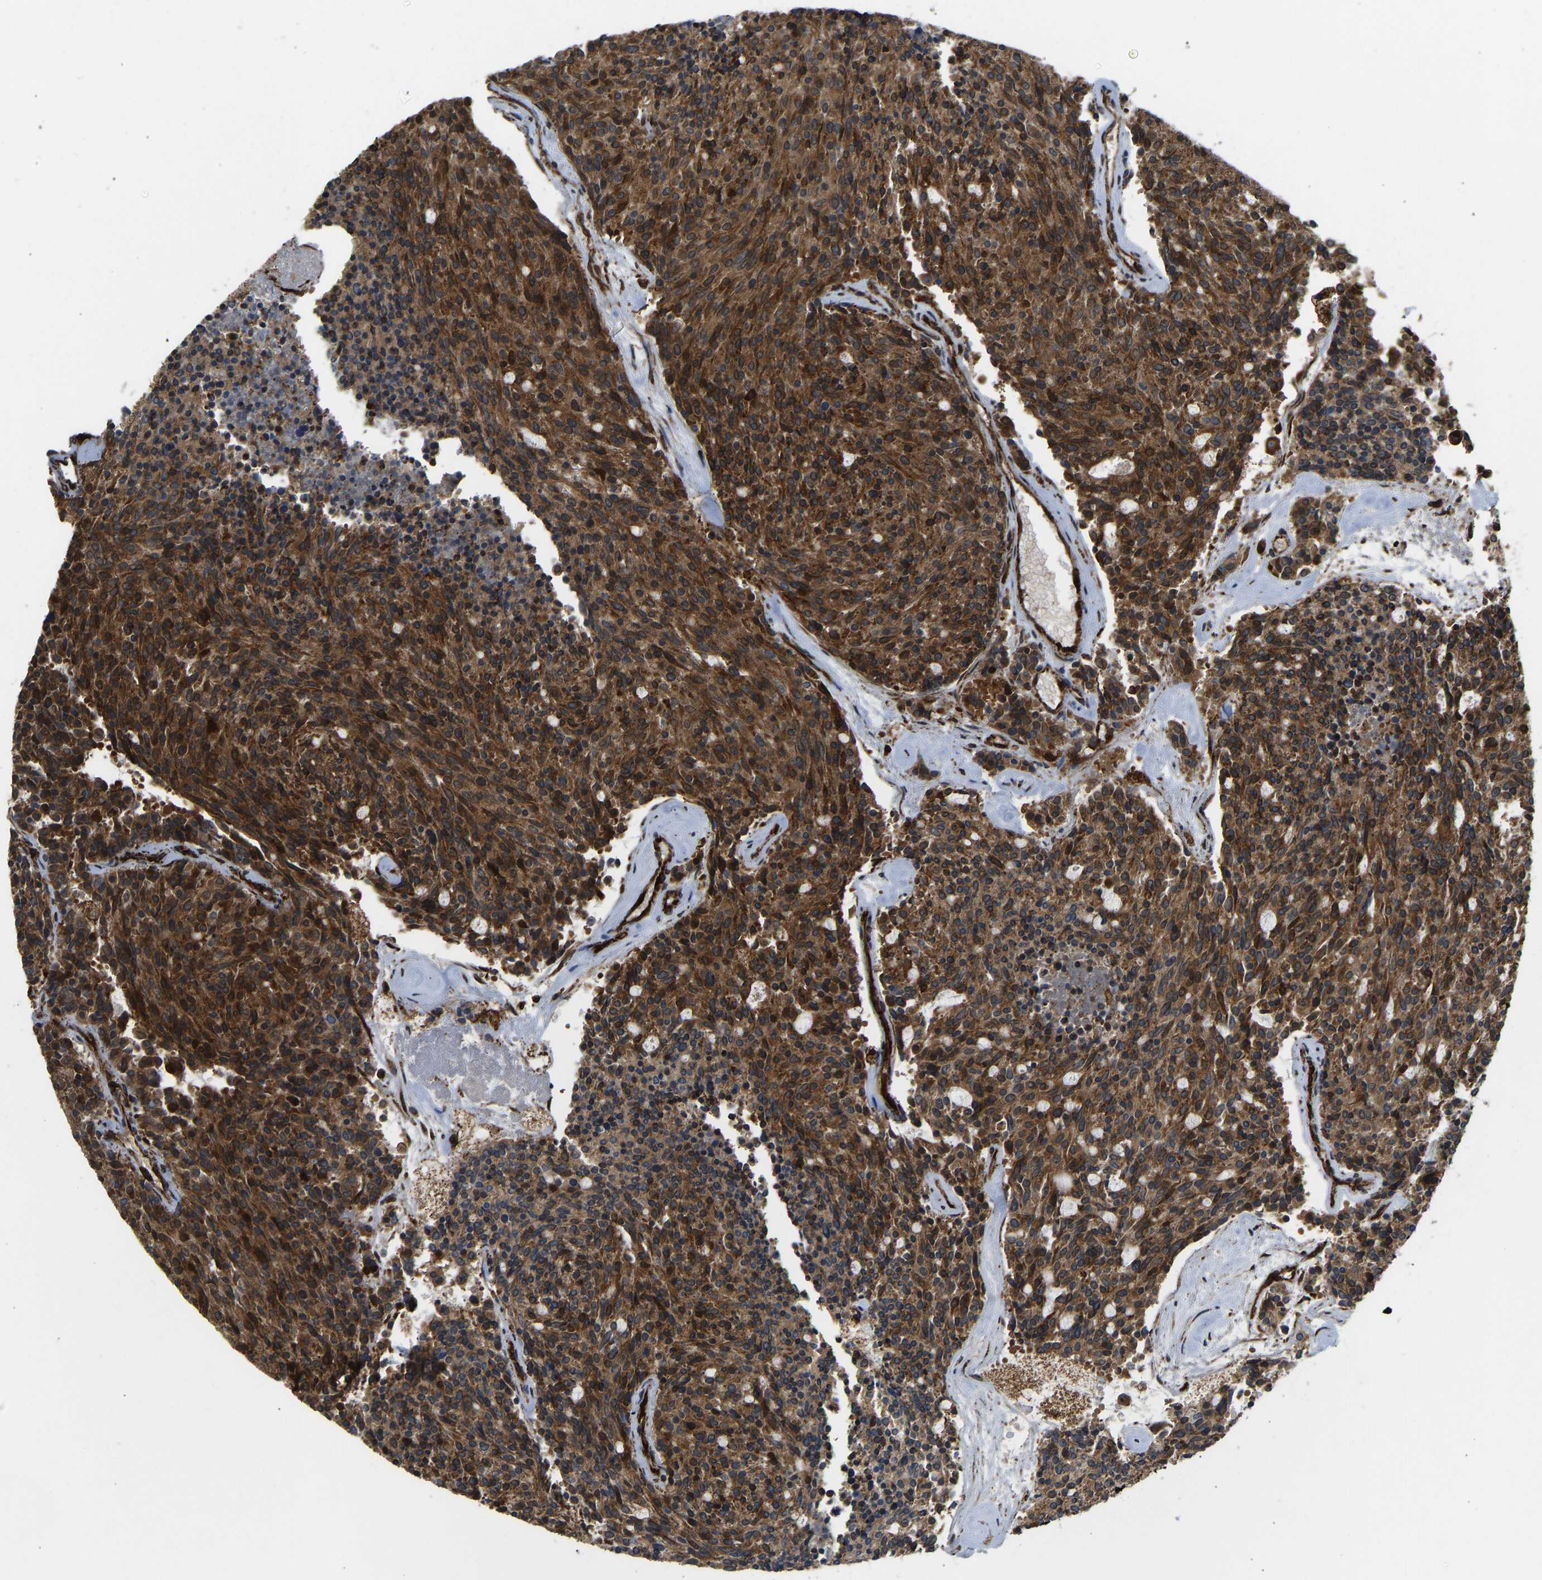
{"staining": {"intensity": "moderate", "quantity": ">75%", "location": "cytoplasmic/membranous"}, "tissue": "carcinoid", "cell_type": "Tumor cells", "image_type": "cancer", "snomed": [{"axis": "morphology", "description": "Carcinoid, malignant, NOS"}, {"axis": "topography", "description": "Pancreas"}], "caption": "Carcinoid stained with DAB IHC shows medium levels of moderate cytoplasmic/membranous staining in approximately >75% of tumor cells.", "gene": "BEX3", "patient": {"sex": "female", "age": 54}}